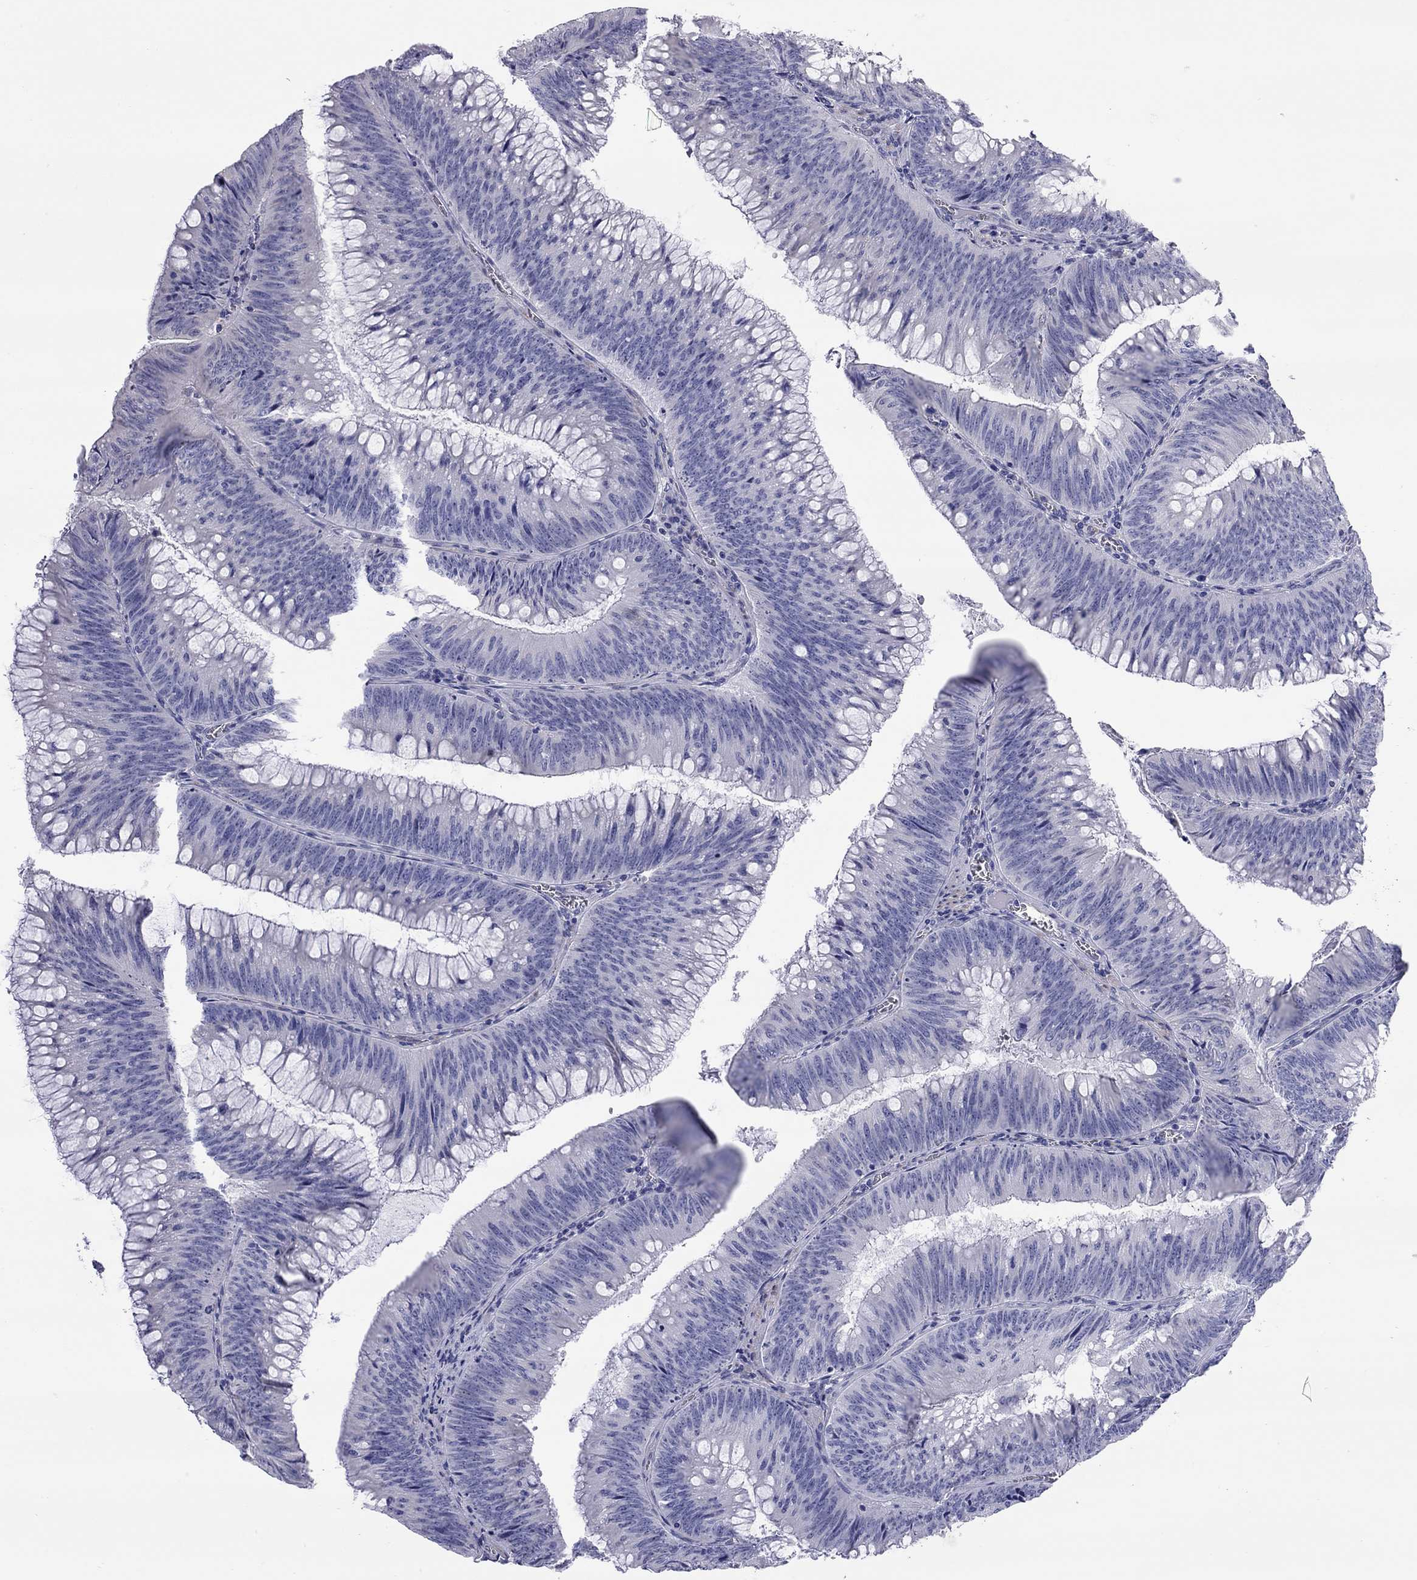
{"staining": {"intensity": "negative", "quantity": "none", "location": "none"}, "tissue": "colorectal cancer", "cell_type": "Tumor cells", "image_type": "cancer", "snomed": [{"axis": "morphology", "description": "Adenocarcinoma, NOS"}, {"axis": "topography", "description": "Rectum"}], "caption": "Immunohistochemical staining of adenocarcinoma (colorectal) demonstrates no significant staining in tumor cells.", "gene": "CMYA5", "patient": {"sex": "female", "age": 72}}